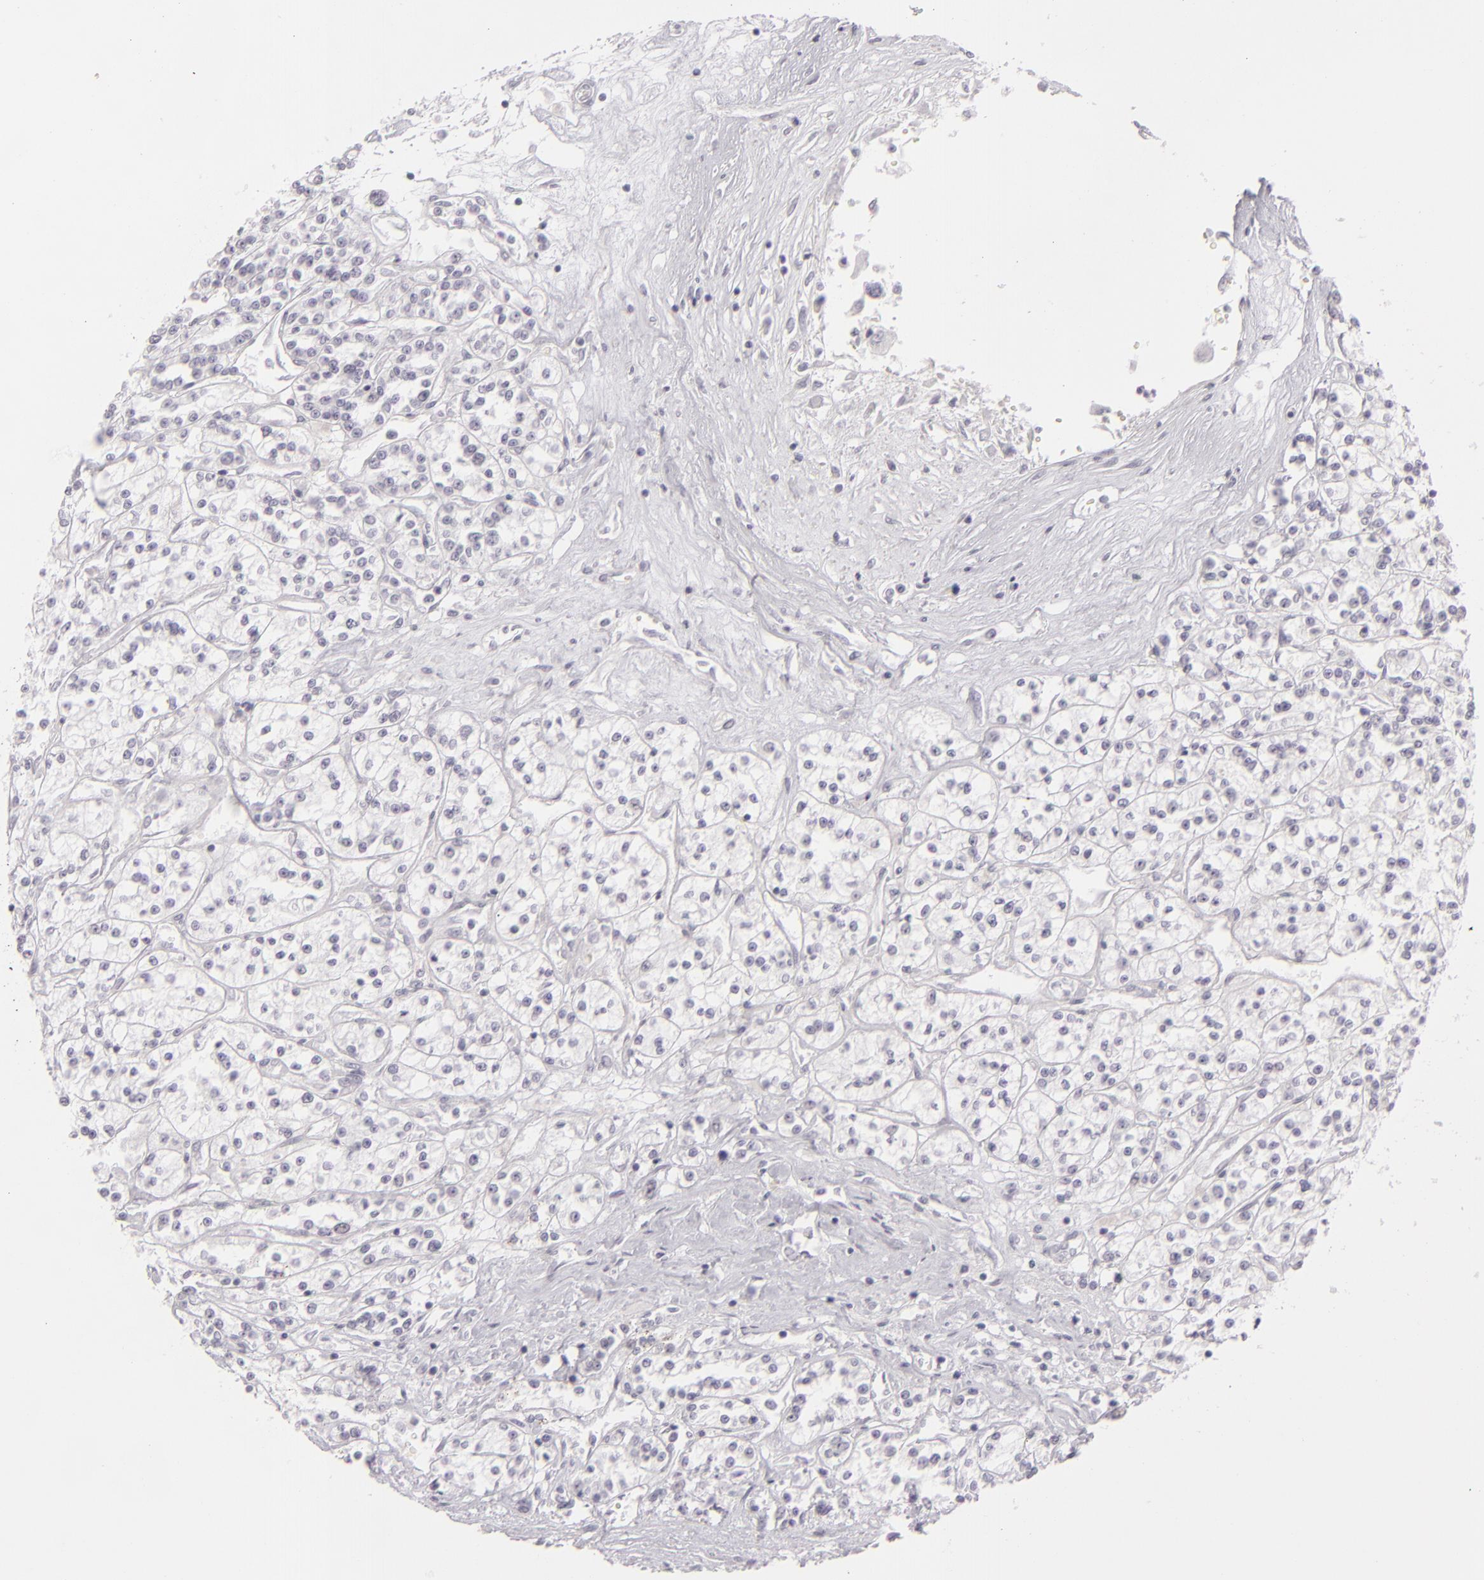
{"staining": {"intensity": "negative", "quantity": "none", "location": "none"}, "tissue": "renal cancer", "cell_type": "Tumor cells", "image_type": "cancer", "snomed": [{"axis": "morphology", "description": "Adenocarcinoma, NOS"}, {"axis": "topography", "description": "Kidney"}], "caption": "This is an immunohistochemistry micrograph of renal cancer (adenocarcinoma). There is no expression in tumor cells.", "gene": "CDX2", "patient": {"sex": "female", "age": 76}}